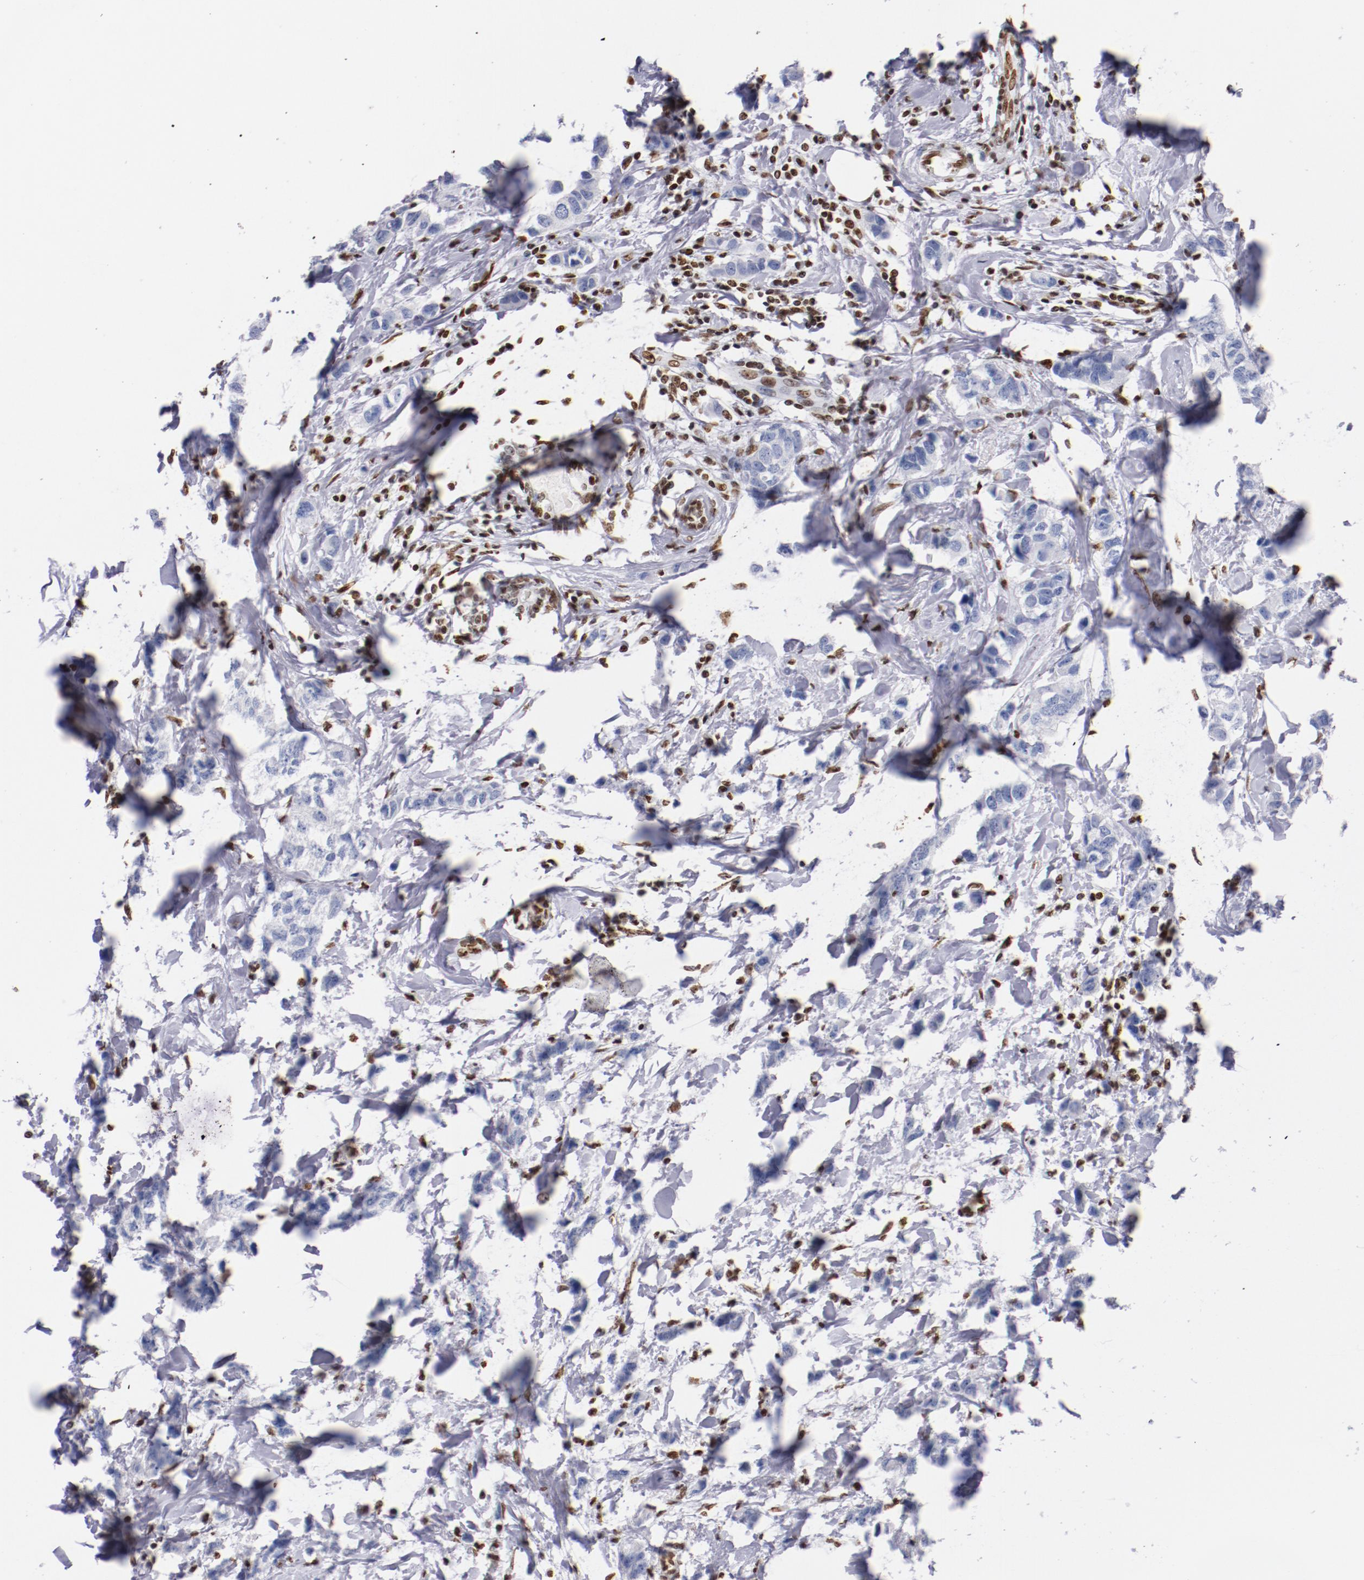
{"staining": {"intensity": "negative", "quantity": "none", "location": "none"}, "tissue": "breast cancer", "cell_type": "Tumor cells", "image_type": "cancer", "snomed": [{"axis": "morphology", "description": "Normal tissue, NOS"}, {"axis": "morphology", "description": "Duct carcinoma"}, {"axis": "topography", "description": "Breast"}], "caption": "A micrograph of human breast cancer is negative for staining in tumor cells.", "gene": "IFI16", "patient": {"sex": "female", "age": 50}}